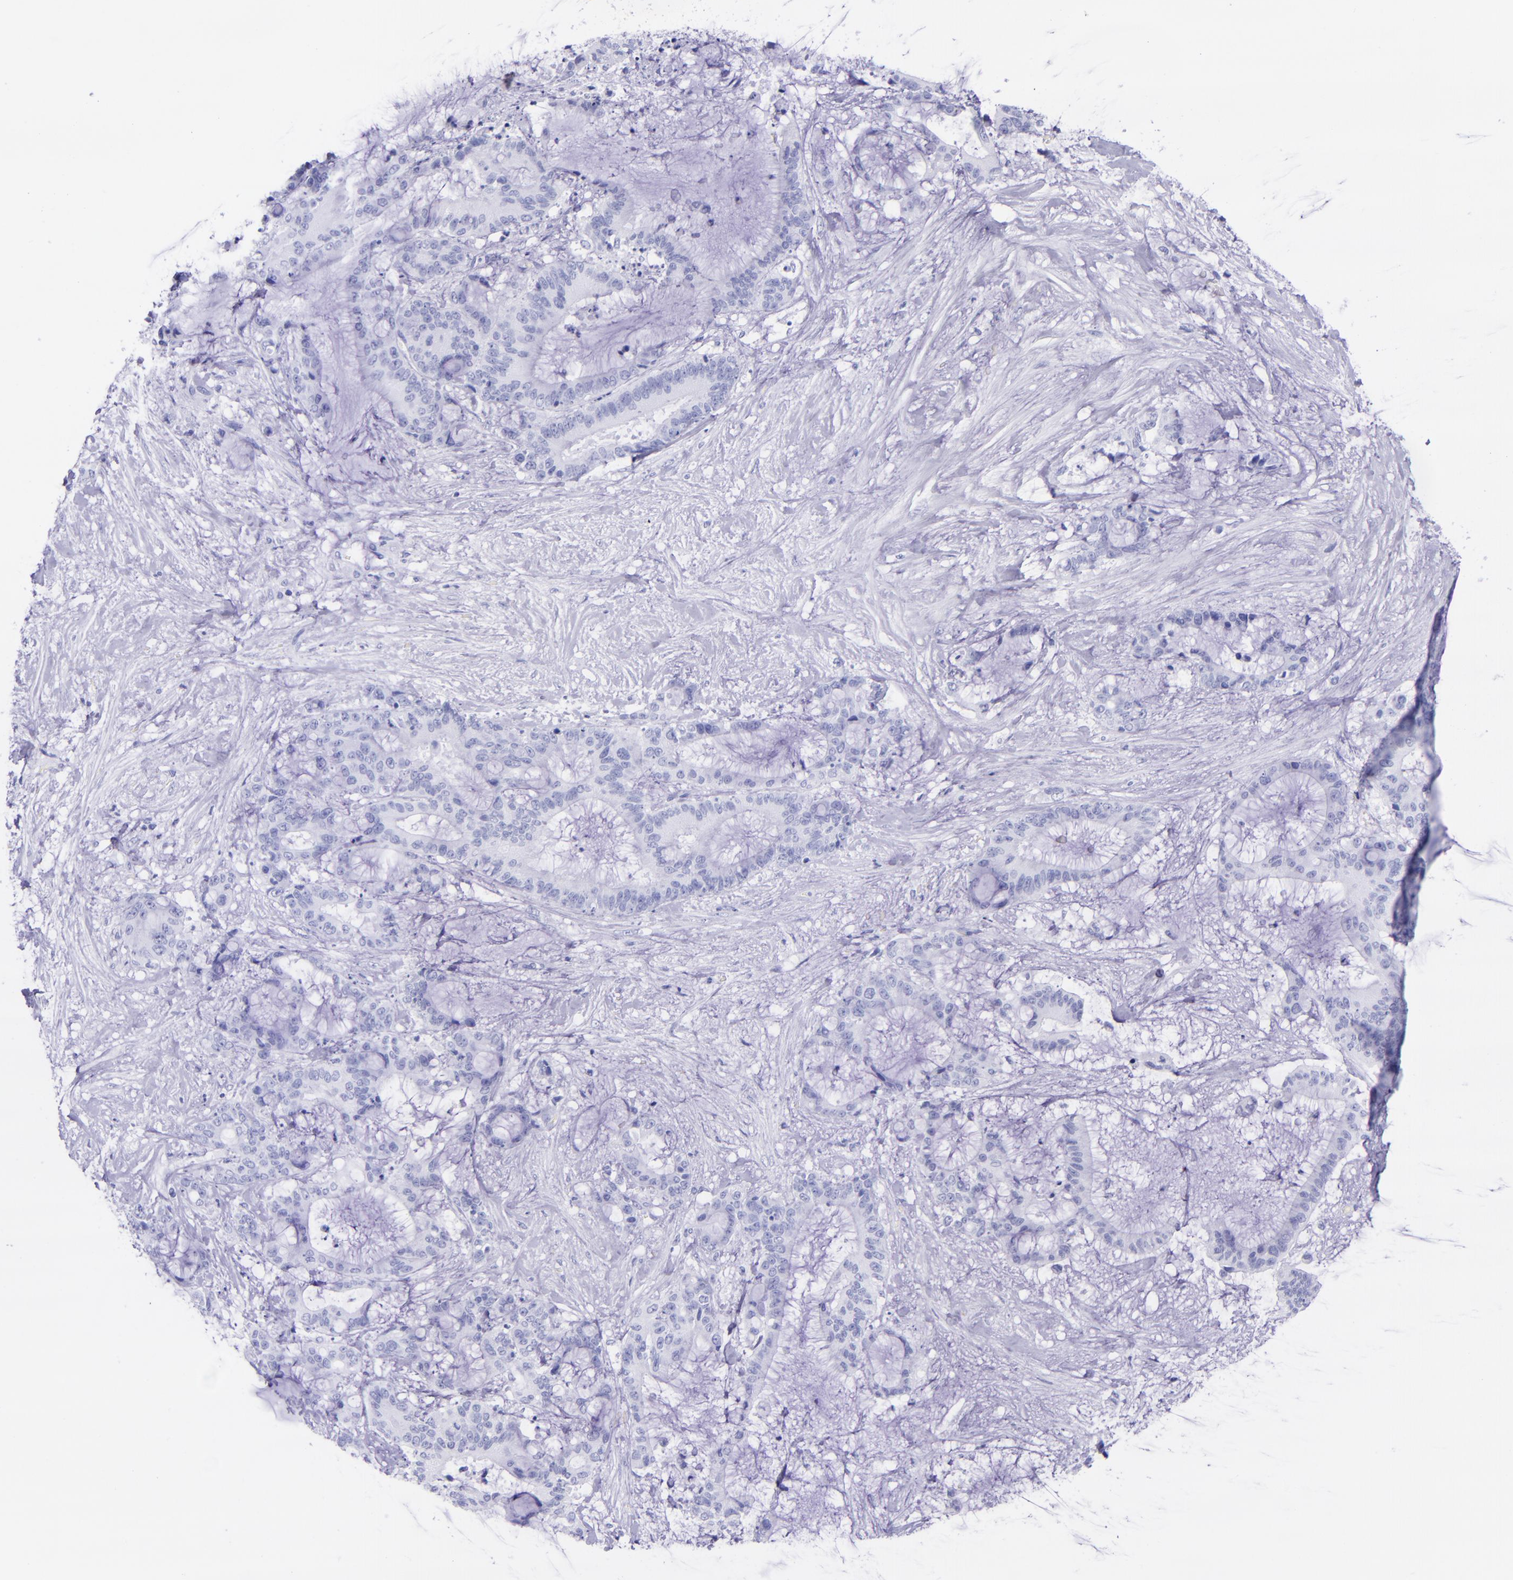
{"staining": {"intensity": "negative", "quantity": "none", "location": "none"}, "tissue": "liver cancer", "cell_type": "Tumor cells", "image_type": "cancer", "snomed": [{"axis": "morphology", "description": "Cholangiocarcinoma"}, {"axis": "topography", "description": "Liver"}], "caption": "An image of liver cholangiocarcinoma stained for a protein shows no brown staining in tumor cells.", "gene": "MBP", "patient": {"sex": "female", "age": 73}}